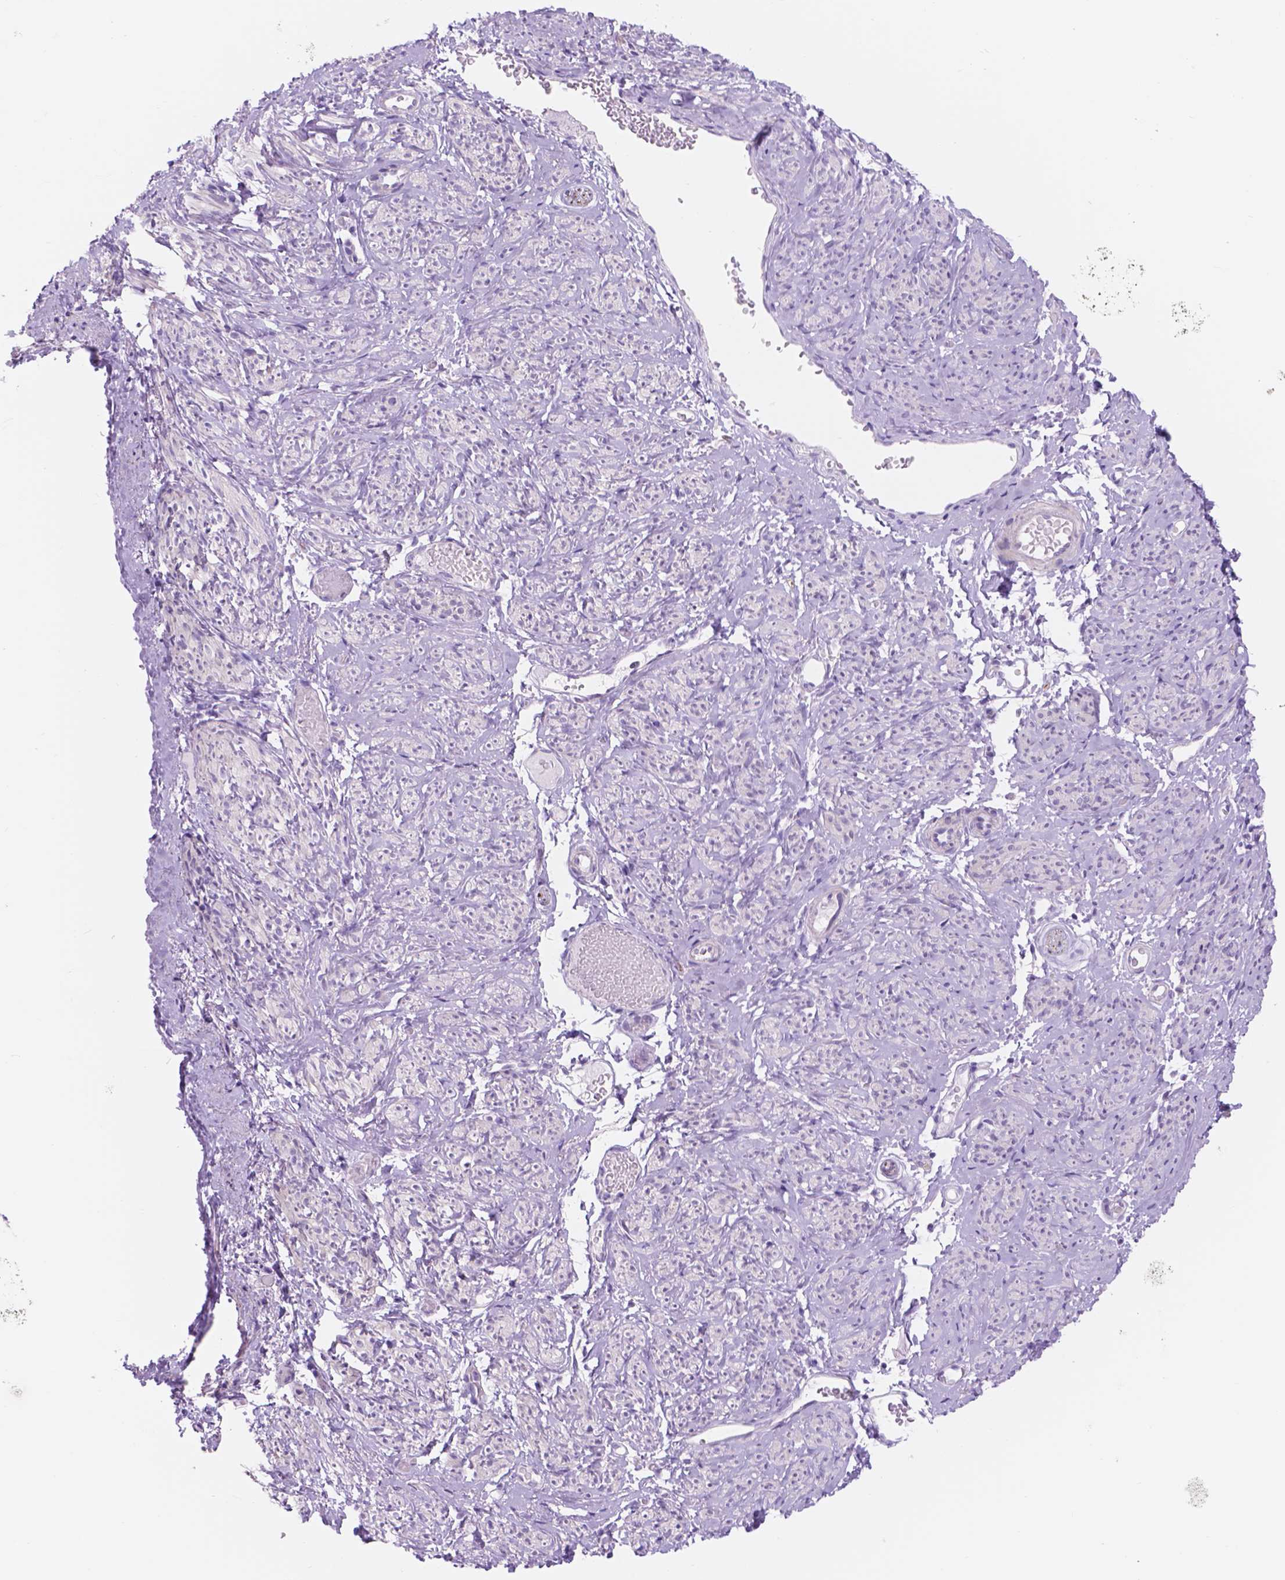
{"staining": {"intensity": "negative", "quantity": "none", "location": "none"}, "tissue": "smooth muscle", "cell_type": "Smooth muscle cells", "image_type": "normal", "snomed": [{"axis": "morphology", "description": "Normal tissue, NOS"}, {"axis": "topography", "description": "Smooth muscle"}], "caption": "Smooth muscle cells are negative for brown protein staining in benign smooth muscle. Nuclei are stained in blue.", "gene": "DCC", "patient": {"sex": "female", "age": 65}}